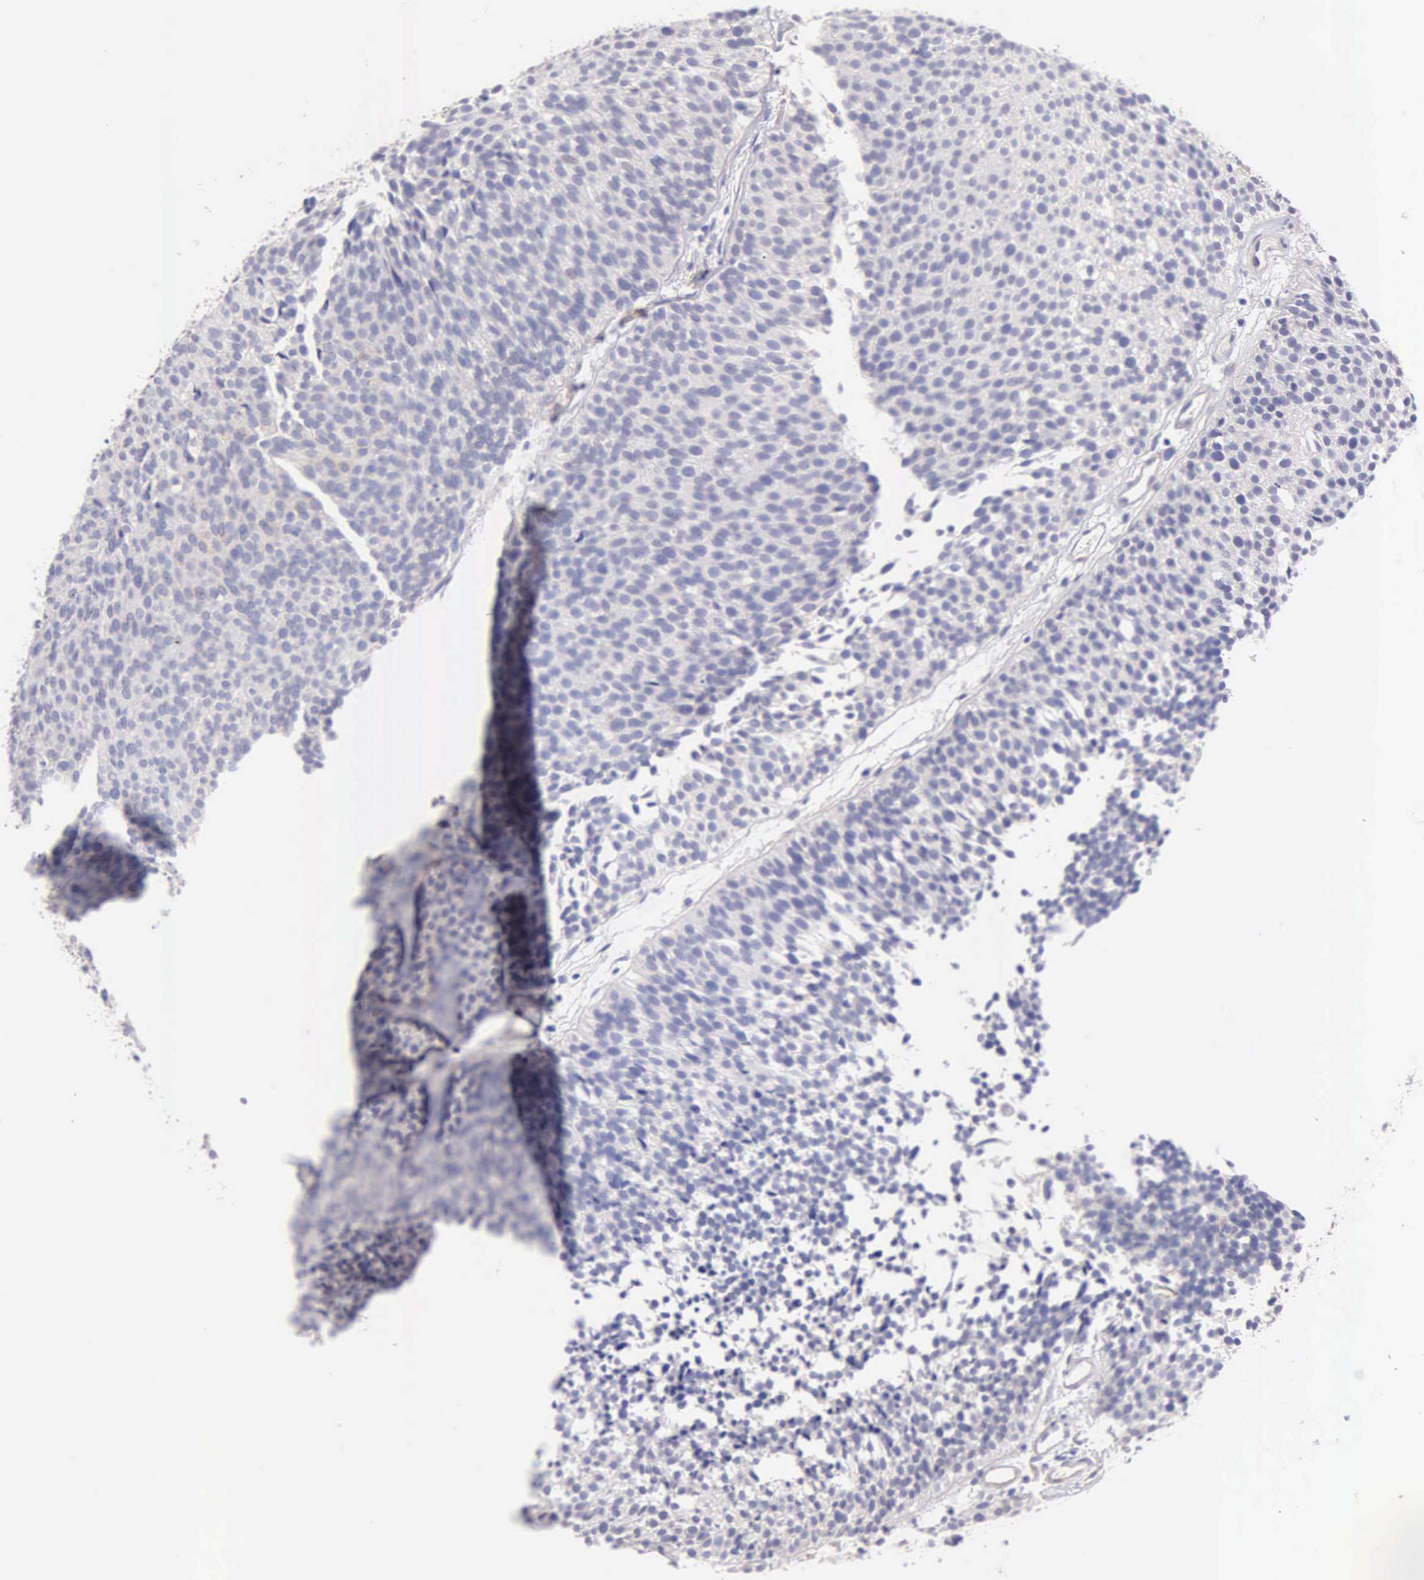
{"staining": {"intensity": "negative", "quantity": "none", "location": "none"}, "tissue": "urothelial cancer", "cell_type": "Tumor cells", "image_type": "cancer", "snomed": [{"axis": "morphology", "description": "Urothelial carcinoma, Low grade"}, {"axis": "topography", "description": "Urinary bladder"}], "caption": "An image of urothelial cancer stained for a protein displays no brown staining in tumor cells.", "gene": "APP", "patient": {"sex": "male", "age": 85}}